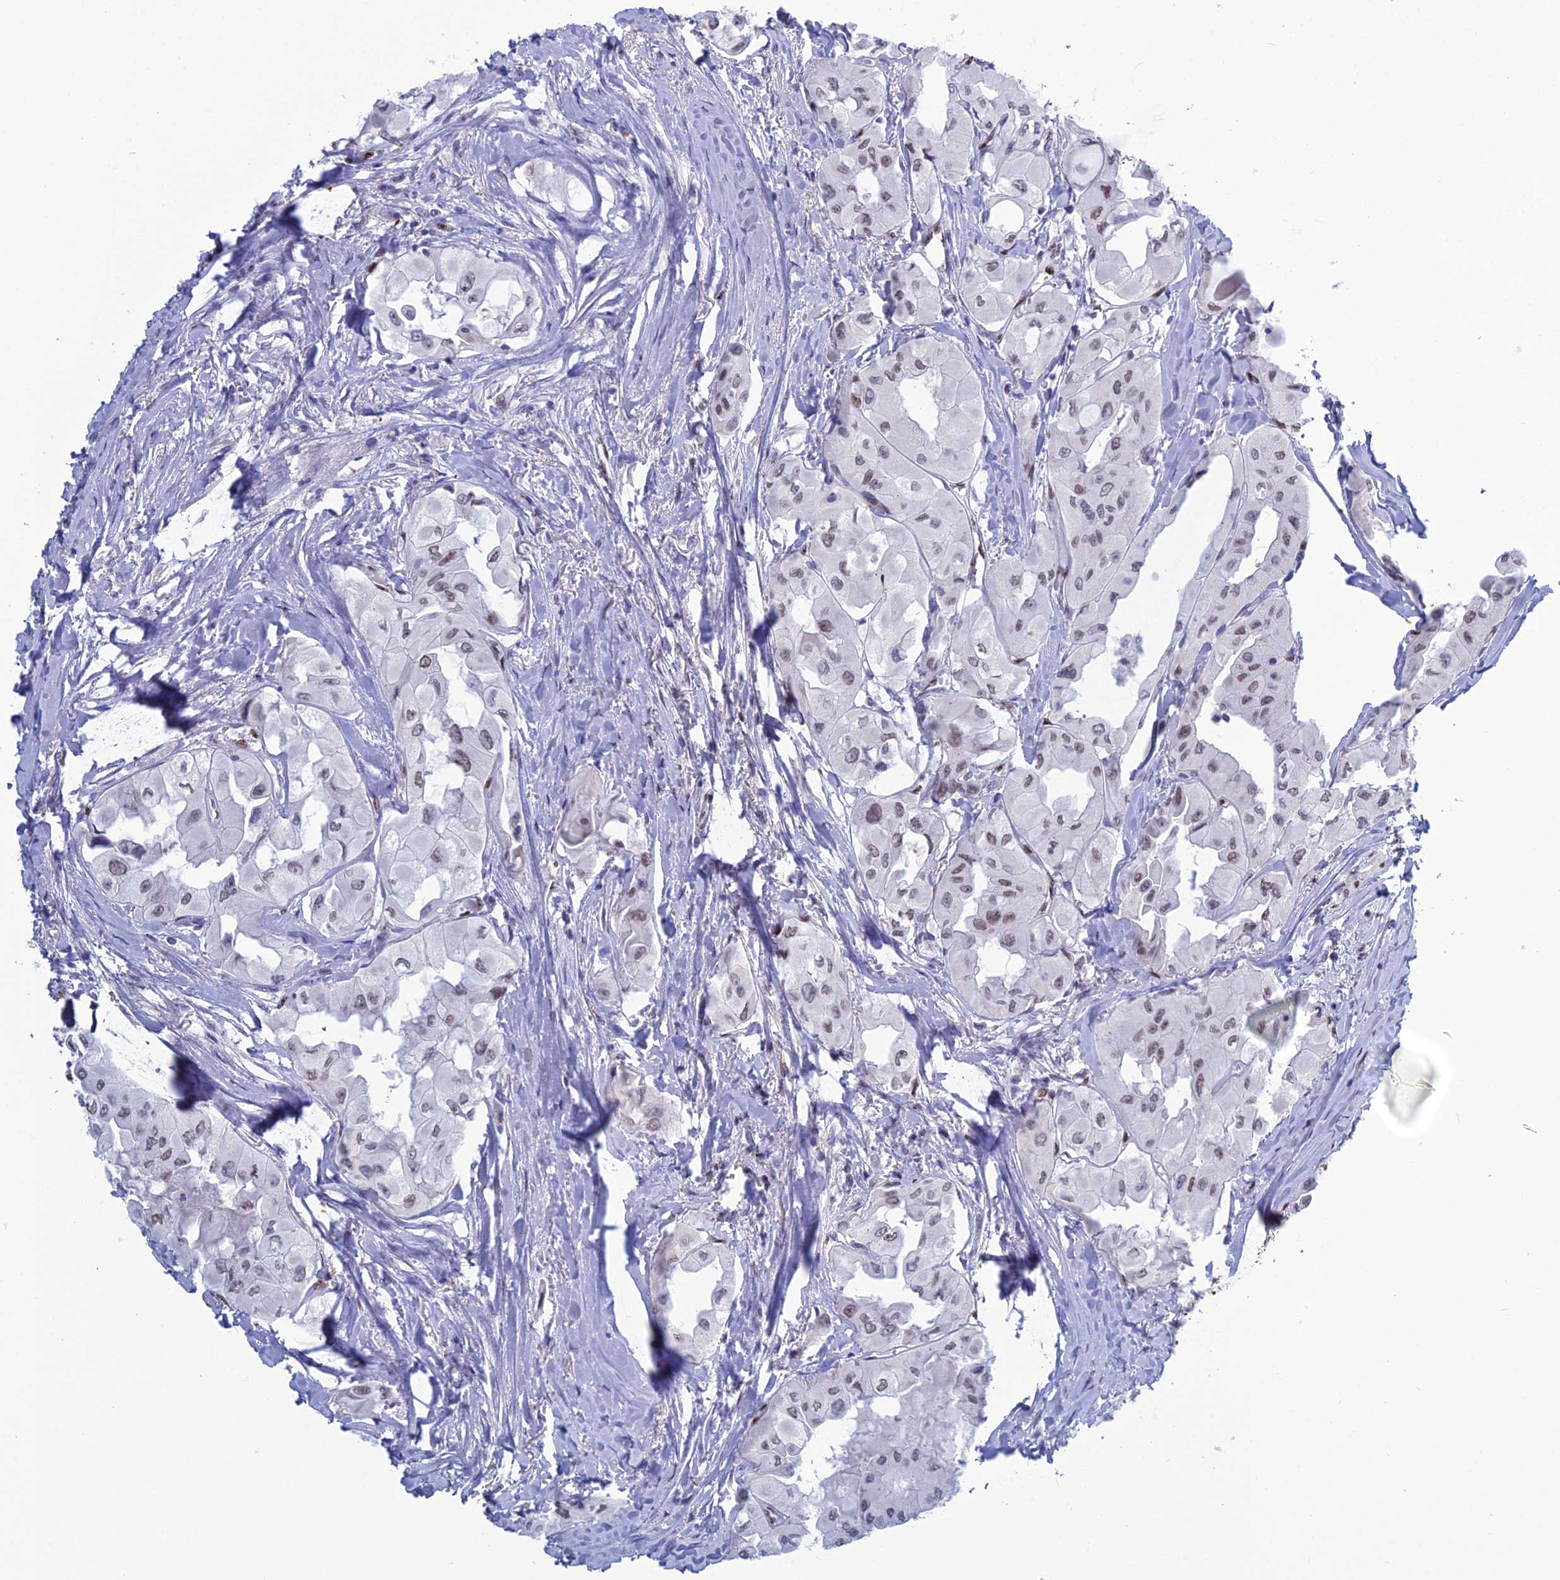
{"staining": {"intensity": "weak", "quantity": "<25%", "location": "nuclear"}, "tissue": "thyroid cancer", "cell_type": "Tumor cells", "image_type": "cancer", "snomed": [{"axis": "morphology", "description": "Normal tissue, NOS"}, {"axis": "morphology", "description": "Papillary adenocarcinoma, NOS"}, {"axis": "topography", "description": "Thyroid gland"}], "caption": "An image of thyroid papillary adenocarcinoma stained for a protein shows no brown staining in tumor cells. (DAB (3,3'-diaminobenzidine) IHC with hematoxylin counter stain).", "gene": "NOL4L", "patient": {"sex": "female", "age": 59}}